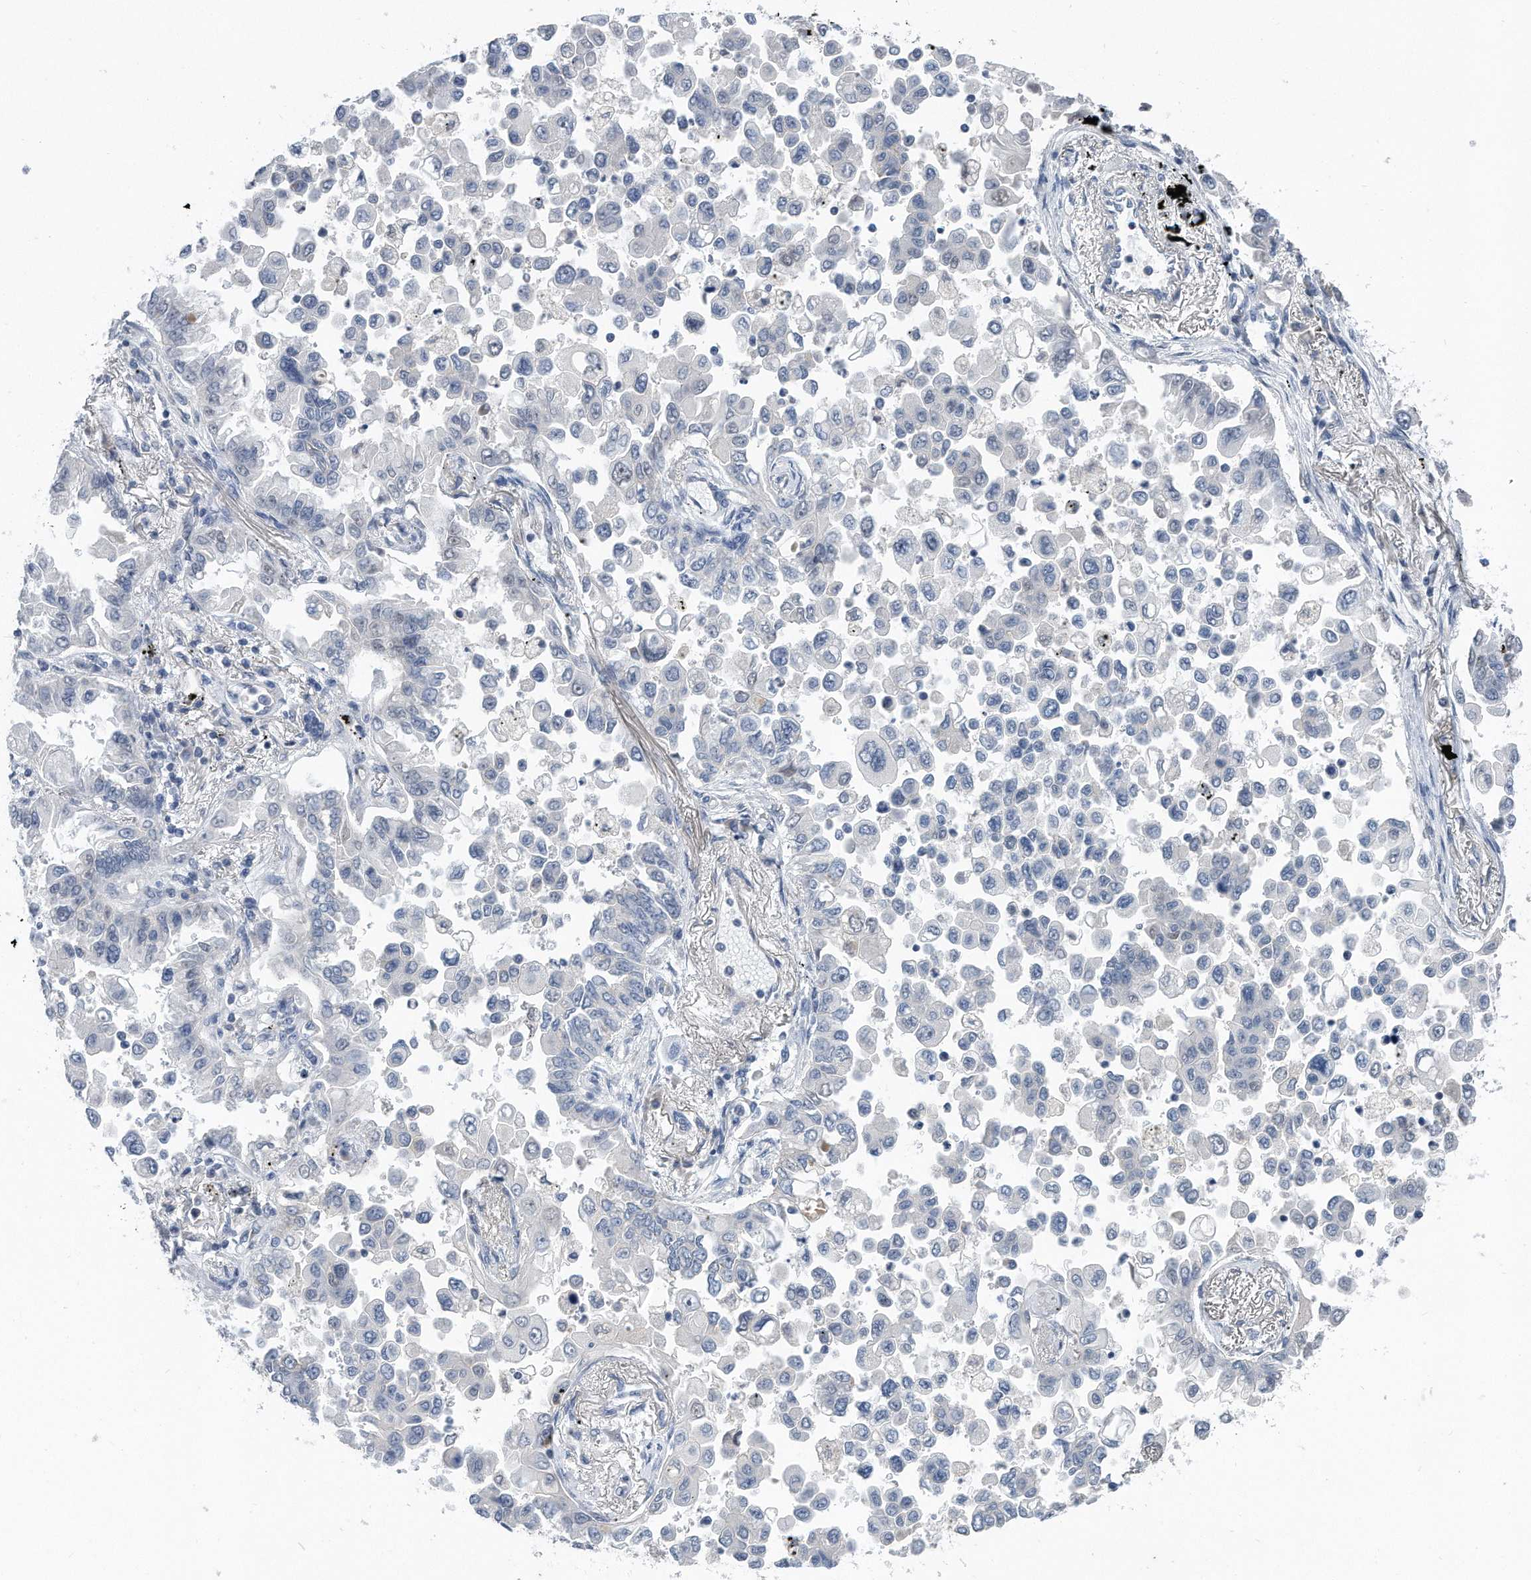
{"staining": {"intensity": "negative", "quantity": "none", "location": "none"}, "tissue": "lung cancer", "cell_type": "Tumor cells", "image_type": "cancer", "snomed": [{"axis": "morphology", "description": "Adenocarcinoma, NOS"}, {"axis": "topography", "description": "Lung"}], "caption": "Immunohistochemistry (IHC) micrograph of lung cancer stained for a protein (brown), which reveals no staining in tumor cells.", "gene": "TP53INP1", "patient": {"sex": "female", "age": 67}}